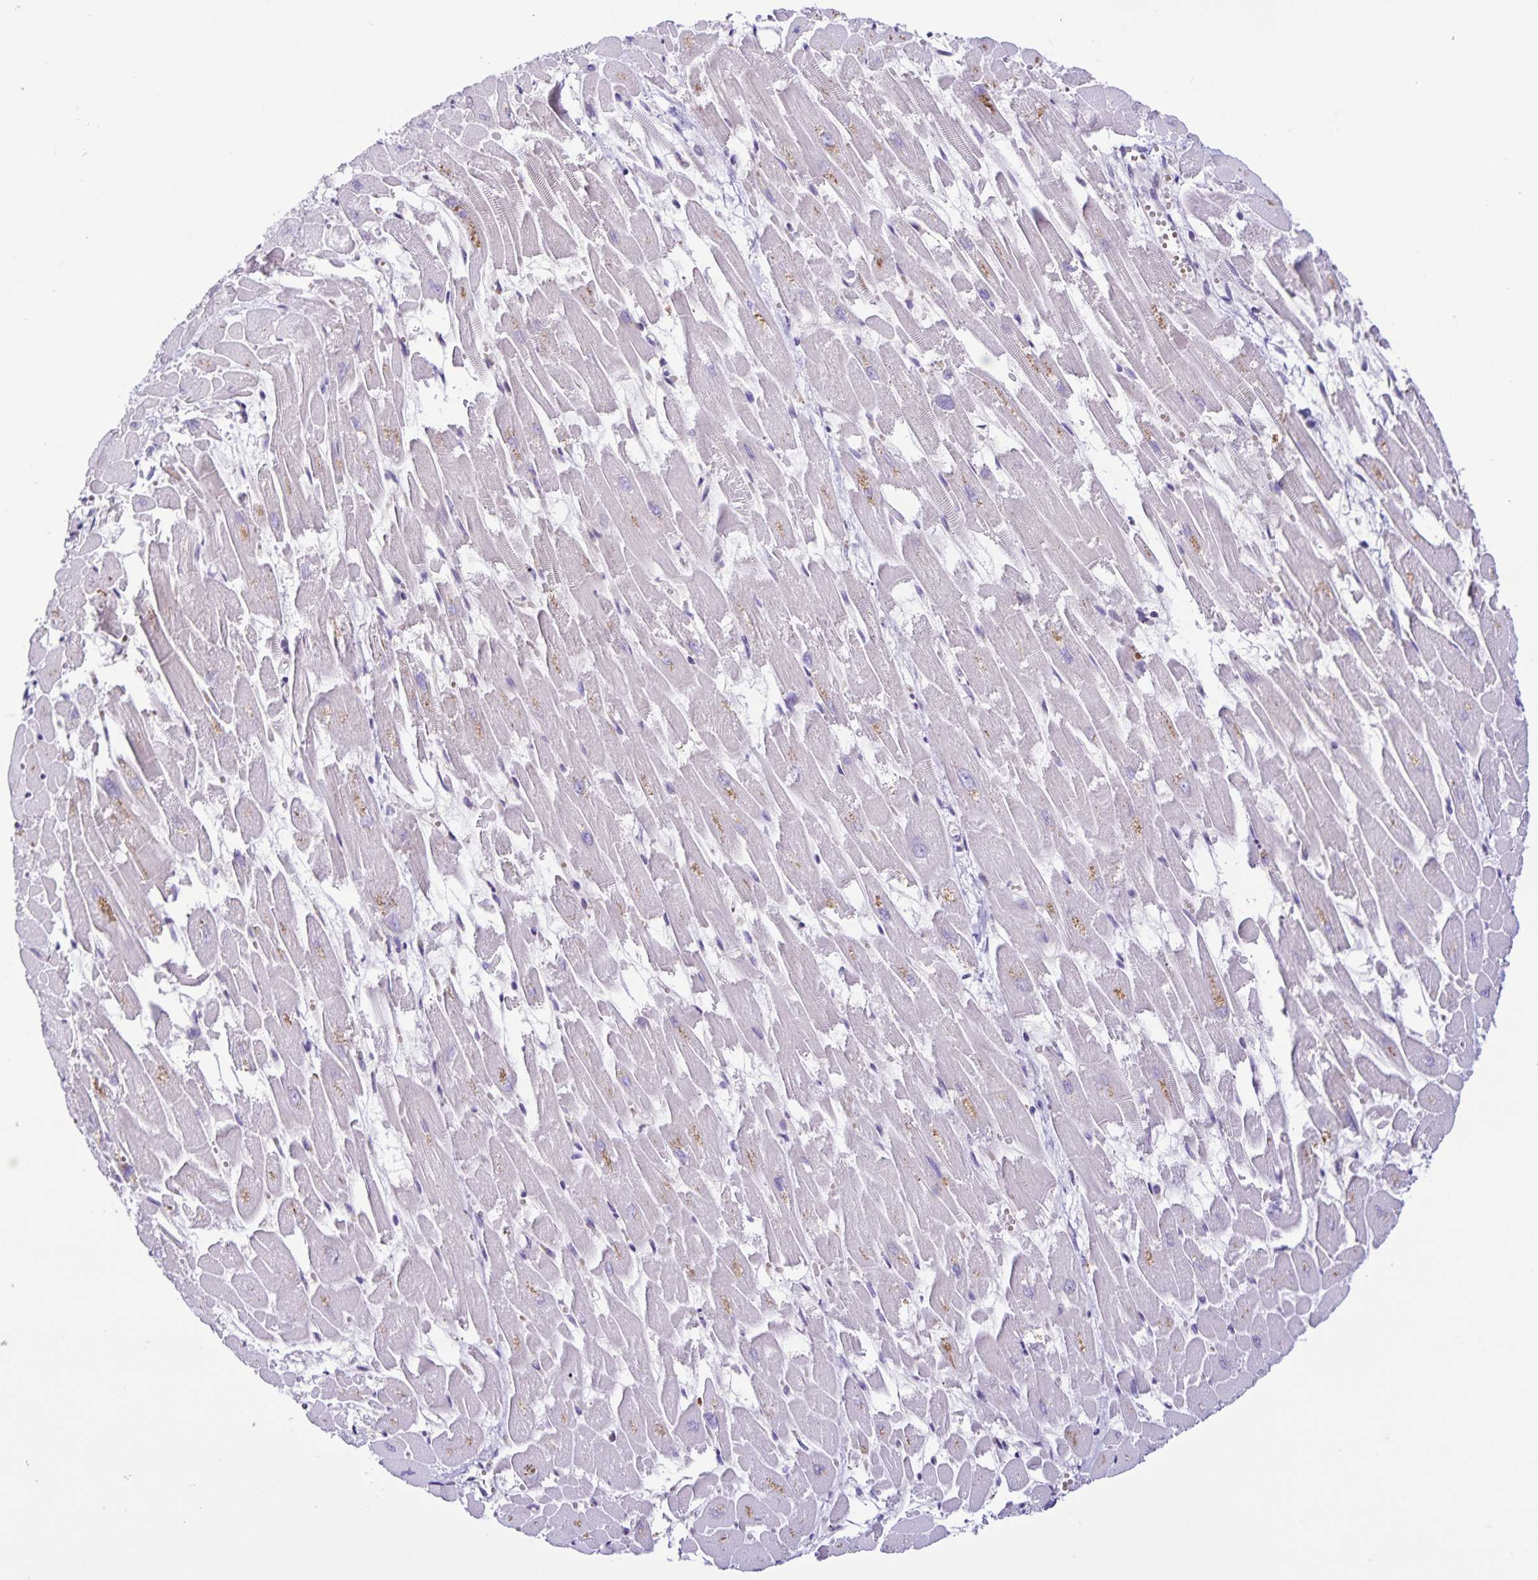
{"staining": {"intensity": "weak", "quantity": "<25%", "location": "cytoplasmic/membranous"}, "tissue": "heart muscle", "cell_type": "Cardiomyocytes", "image_type": "normal", "snomed": [{"axis": "morphology", "description": "Normal tissue, NOS"}, {"axis": "topography", "description": "Heart"}], "caption": "The photomicrograph exhibits no staining of cardiomyocytes in benign heart muscle.", "gene": "RNFT2", "patient": {"sex": "female", "age": 52}}